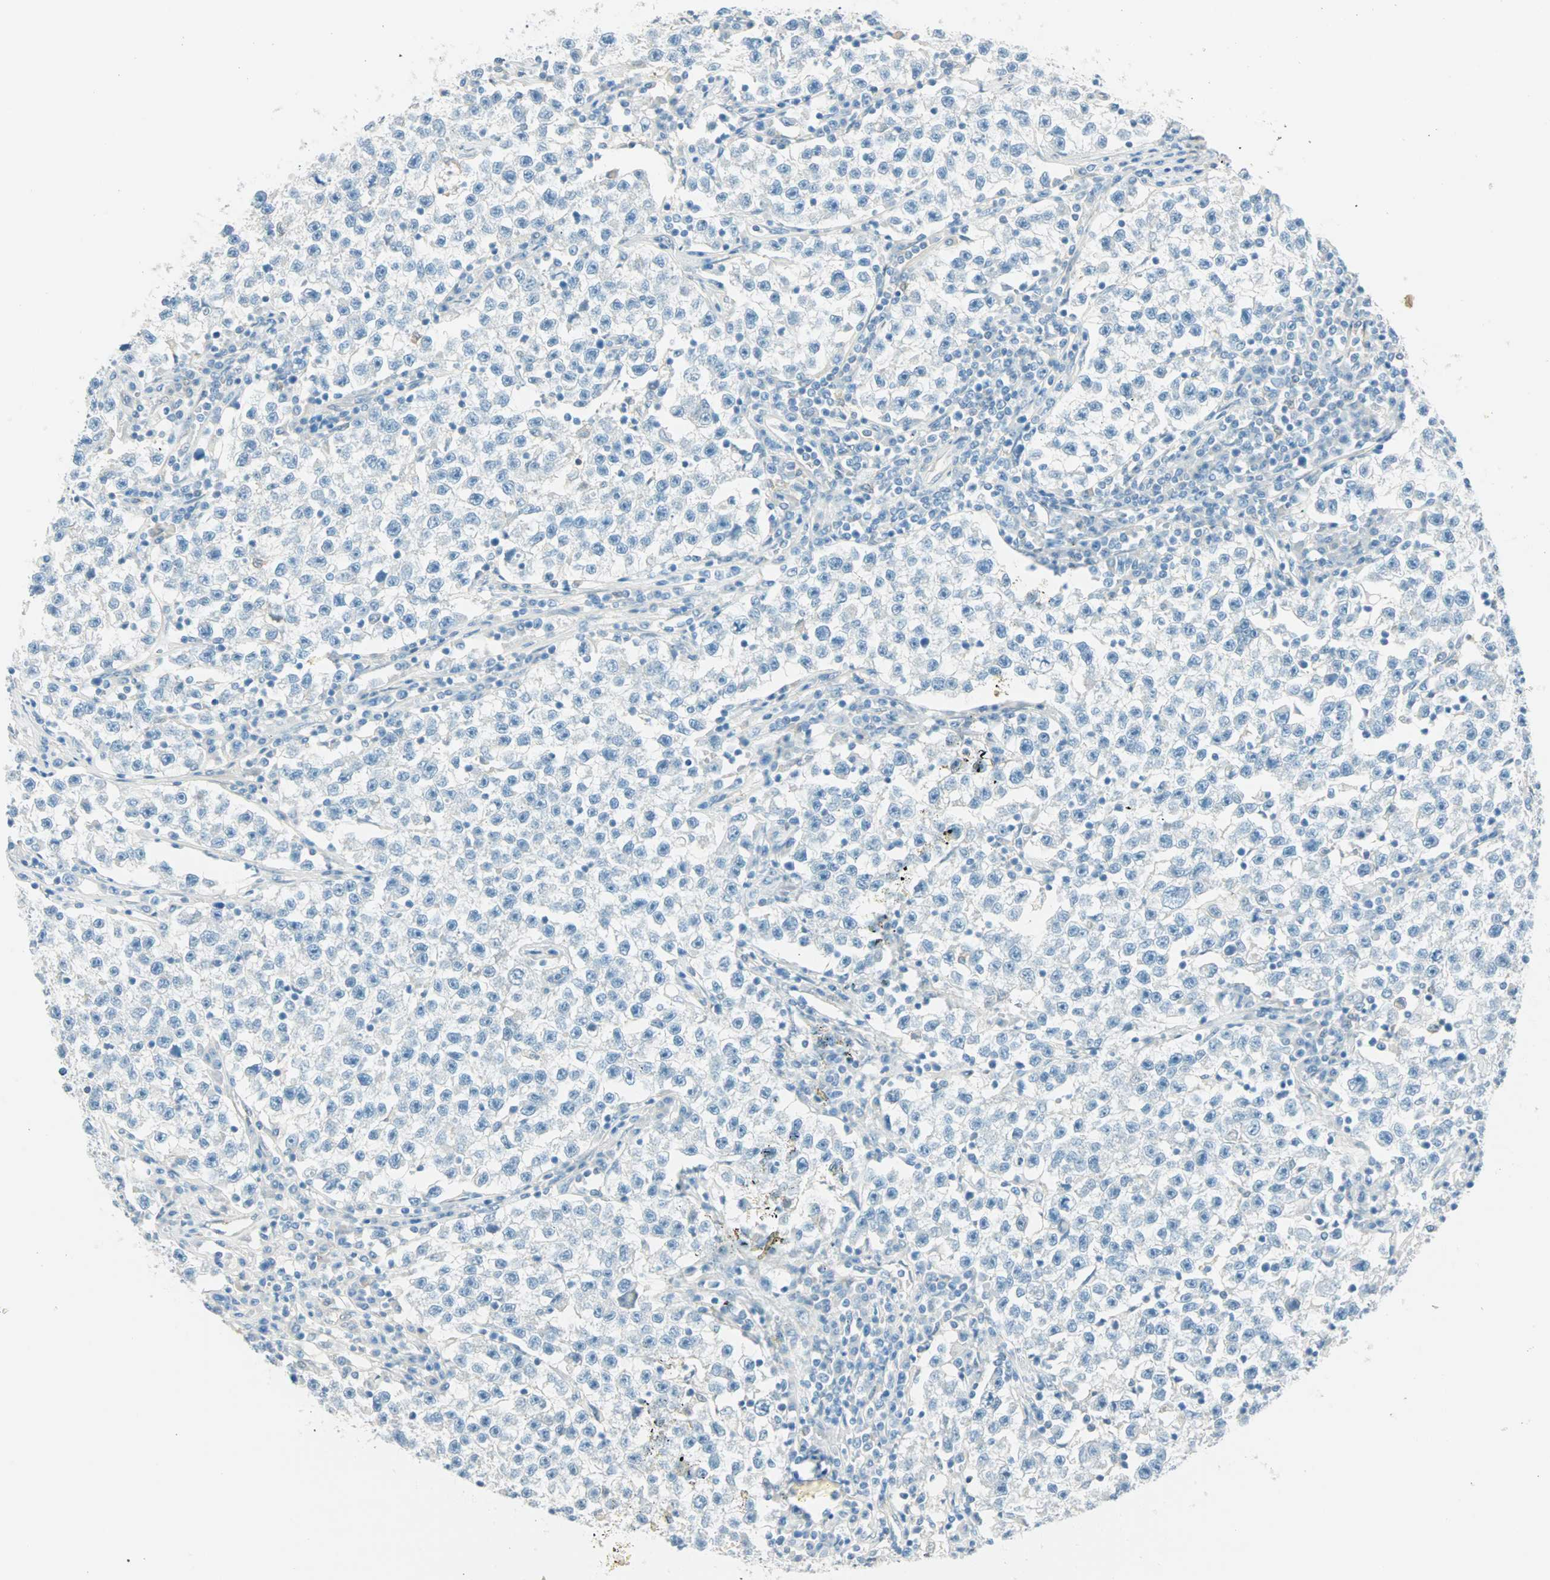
{"staining": {"intensity": "negative", "quantity": "none", "location": "none"}, "tissue": "testis cancer", "cell_type": "Tumor cells", "image_type": "cancer", "snomed": [{"axis": "morphology", "description": "Seminoma, NOS"}, {"axis": "topography", "description": "Testis"}], "caption": "The micrograph displays no staining of tumor cells in testis cancer.", "gene": "S100A1", "patient": {"sex": "male", "age": 22}}